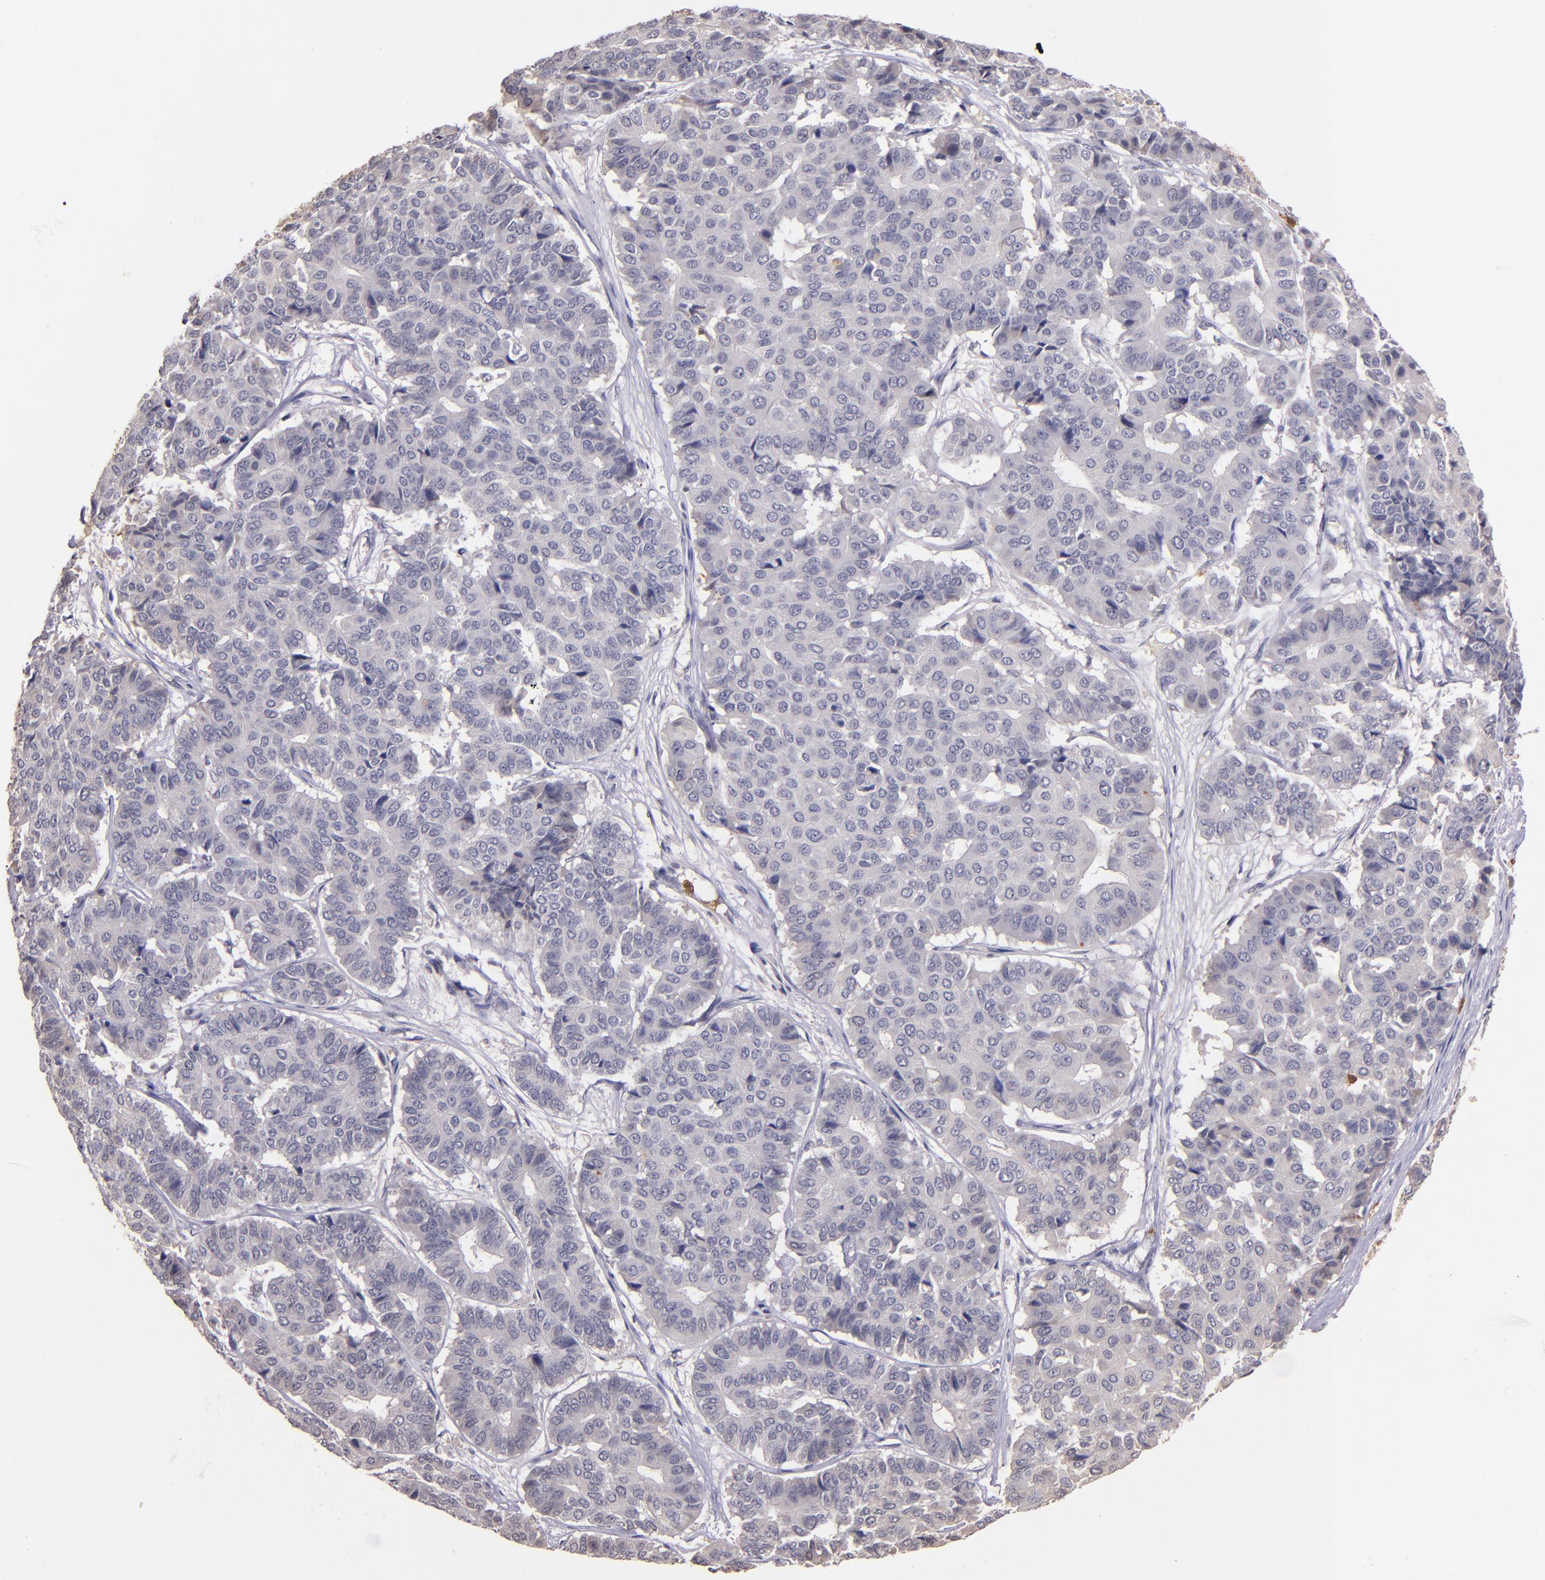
{"staining": {"intensity": "weak", "quantity": ">75%", "location": "cytoplasmic/membranous"}, "tissue": "pancreatic cancer", "cell_type": "Tumor cells", "image_type": "cancer", "snomed": [{"axis": "morphology", "description": "Adenocarcinoma, NOS"}, {"axis": "topography", "description": "Pancreas"}], "caption": "The image exhibits staining of pancreatic cancer (adenocarcinoma), revealing weak cytoplasmic/membranous protein positivity (brown color) within tumor cells.", "gene": "PTS", "patient": {"sex": "male", "age": 50}}